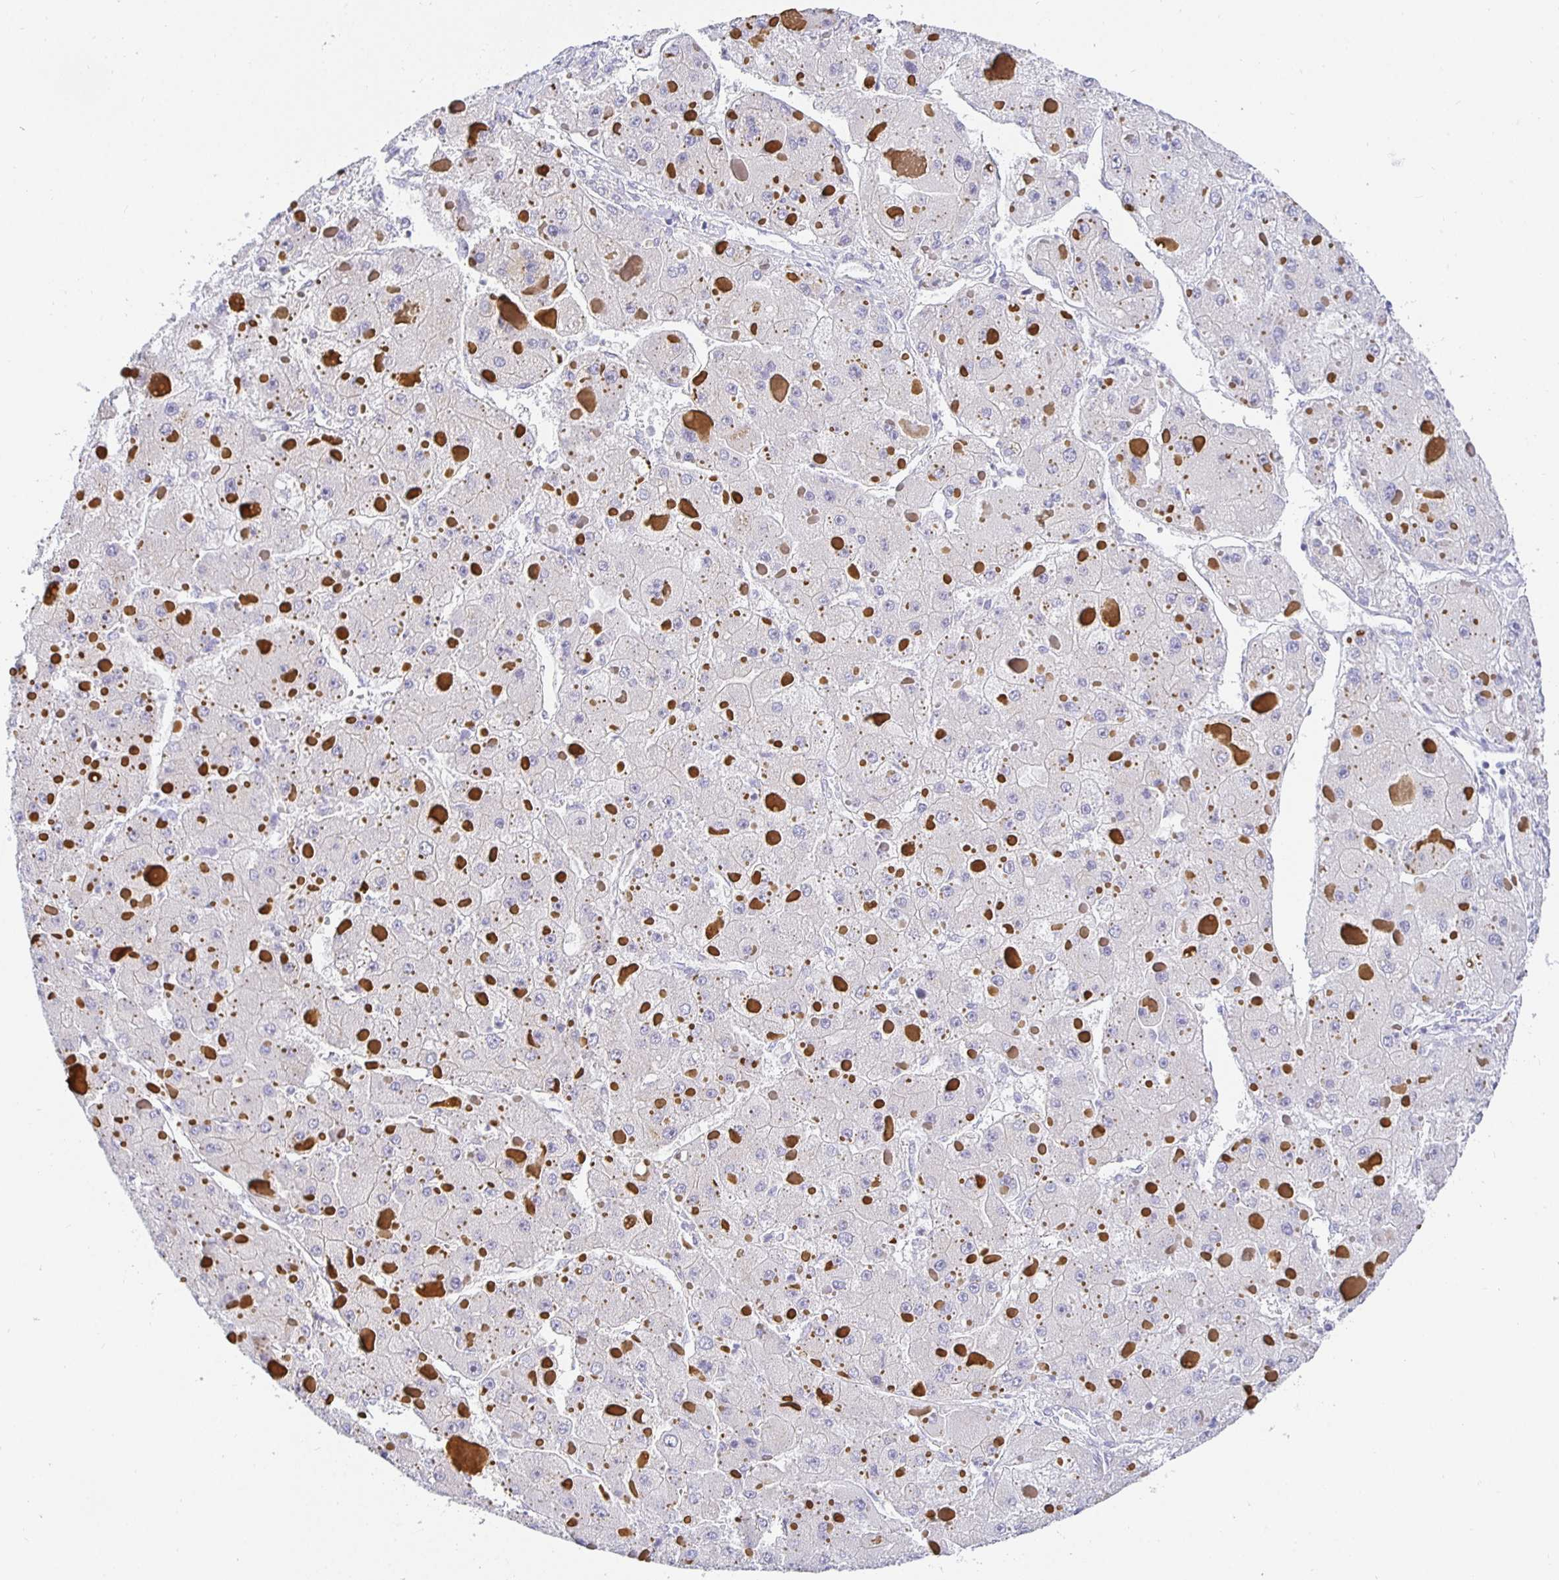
{"staining": {"intensity": "negative", "quantity": "none", "location": "none"}, "tissue": "liver cancer", "cell_type": "Tumor cells", "image_type": "cancer", "snomed": [{"axis": "morphology", "description": "Carcinoma, Hepatocellular, NOS"}, {"axis": "topography", "description": "Liver"}], "caption": "The photomicrograph shows no significant staining in tumor cells of liver cancer (hepatocellular carcinoma).", "gene": "OPALIN", "patient": {"sex": "female", "age": 73}}